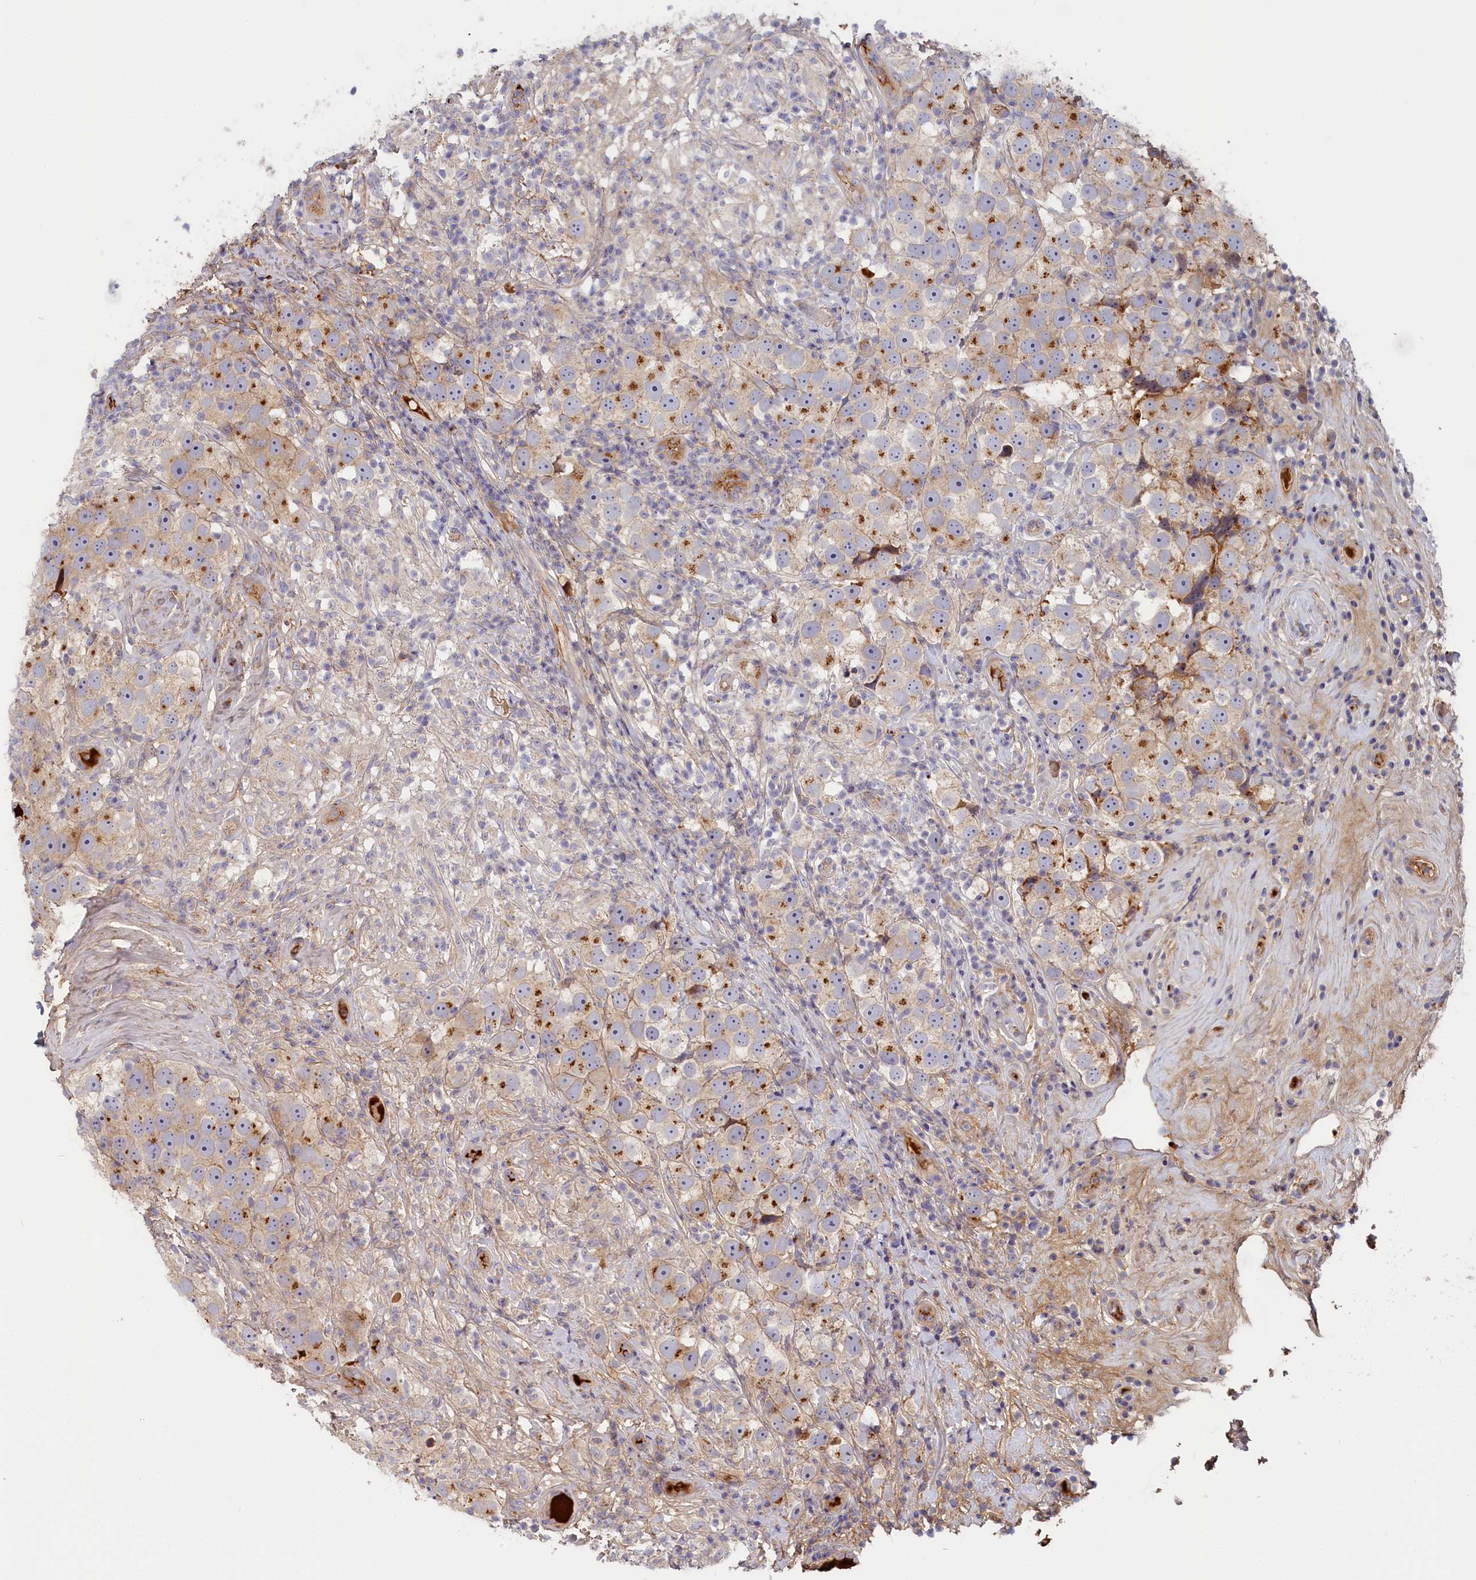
{"staining": {"intensity": "moderate", "quantity": "<25%", "location": "cytoplasmic/membranous"}, "tissue": "testis cancer", "cell_type": "Tumor cells", "image_type": "cancer", "snomed": [{"axis": "morphology", "description": "Seminoma, NOS"}, {"axis": "topography", "description": "Testis"}], "caption": "DAB immunohistochemical staining of human testis cancer demonstrates moderate cytoplasmic/membranous protein staining in approximately <25% of tumor cells. Nuclei are stained in blue.", "gene": "STX16", "patient": {"sex": "male", "age": 49}}